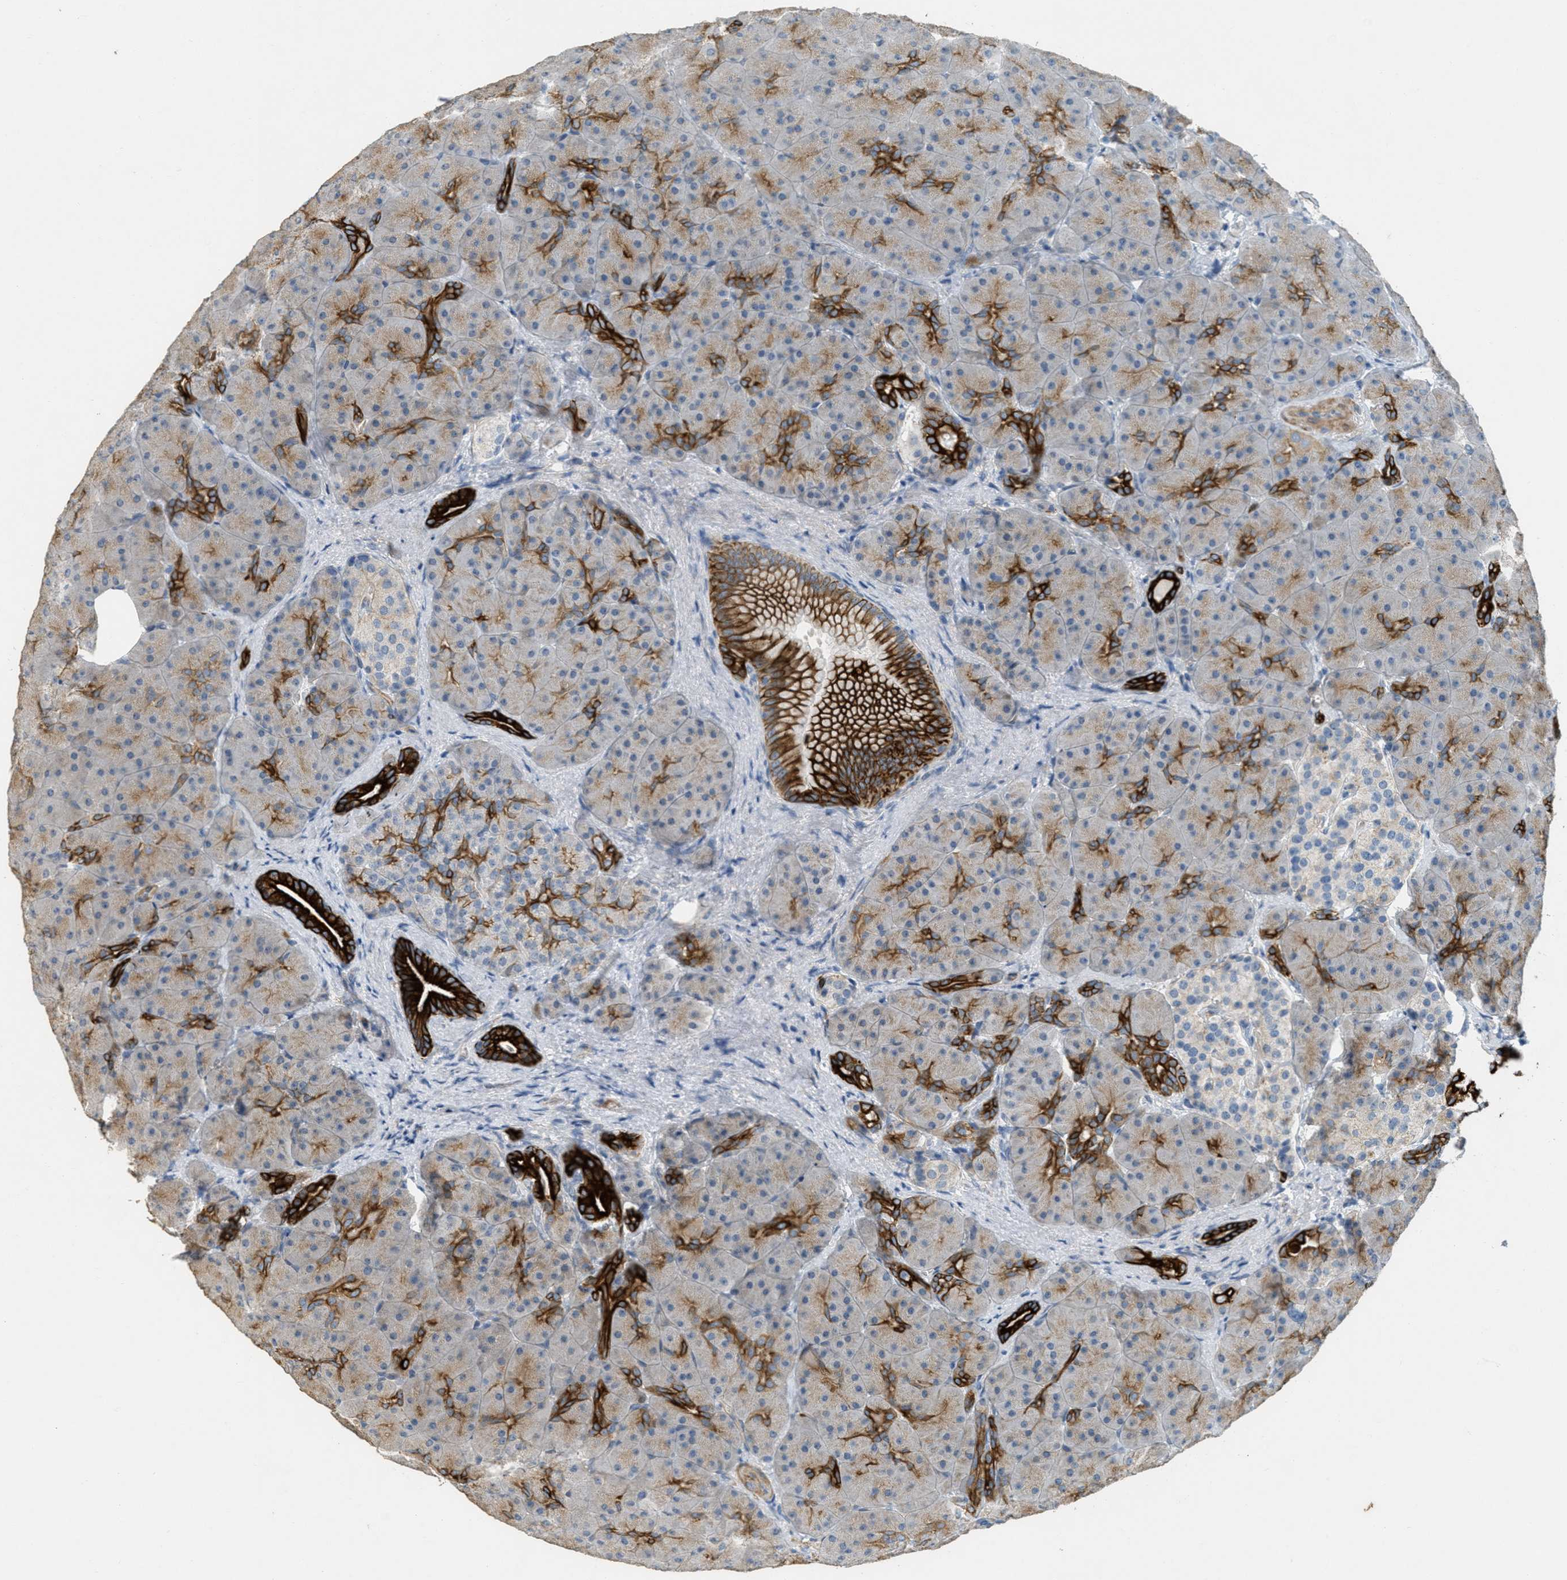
{"staining": {"intensity": "strong", "quantity": "25%-75%", "location": "cytoplasmic/membranous"}, "tissue": "pancreas", "cell_type": "Exocrine glandular cells", "image_type": "normal", "snomed": [{"axis": "morphology", "description": "Normal tissue, NOS"}, {"axis": "topography", "description": "Pancreas"}], "caption": "IHC staining of normal pancreas, which demonstrates high levels of strong cytoplasmic/membranous staining in approximately 25%-75% of exocrine glandular cells indicating strong cytoplasmic/membranous protein expression. The staining was performed using DAB (3,3'-diaminobenzidine) (brown) for protein detection and nuclei were counterstained in hematoxylin (blue).", "gene": "MRS2", "patient": {"sex": "male", "age": 66}}